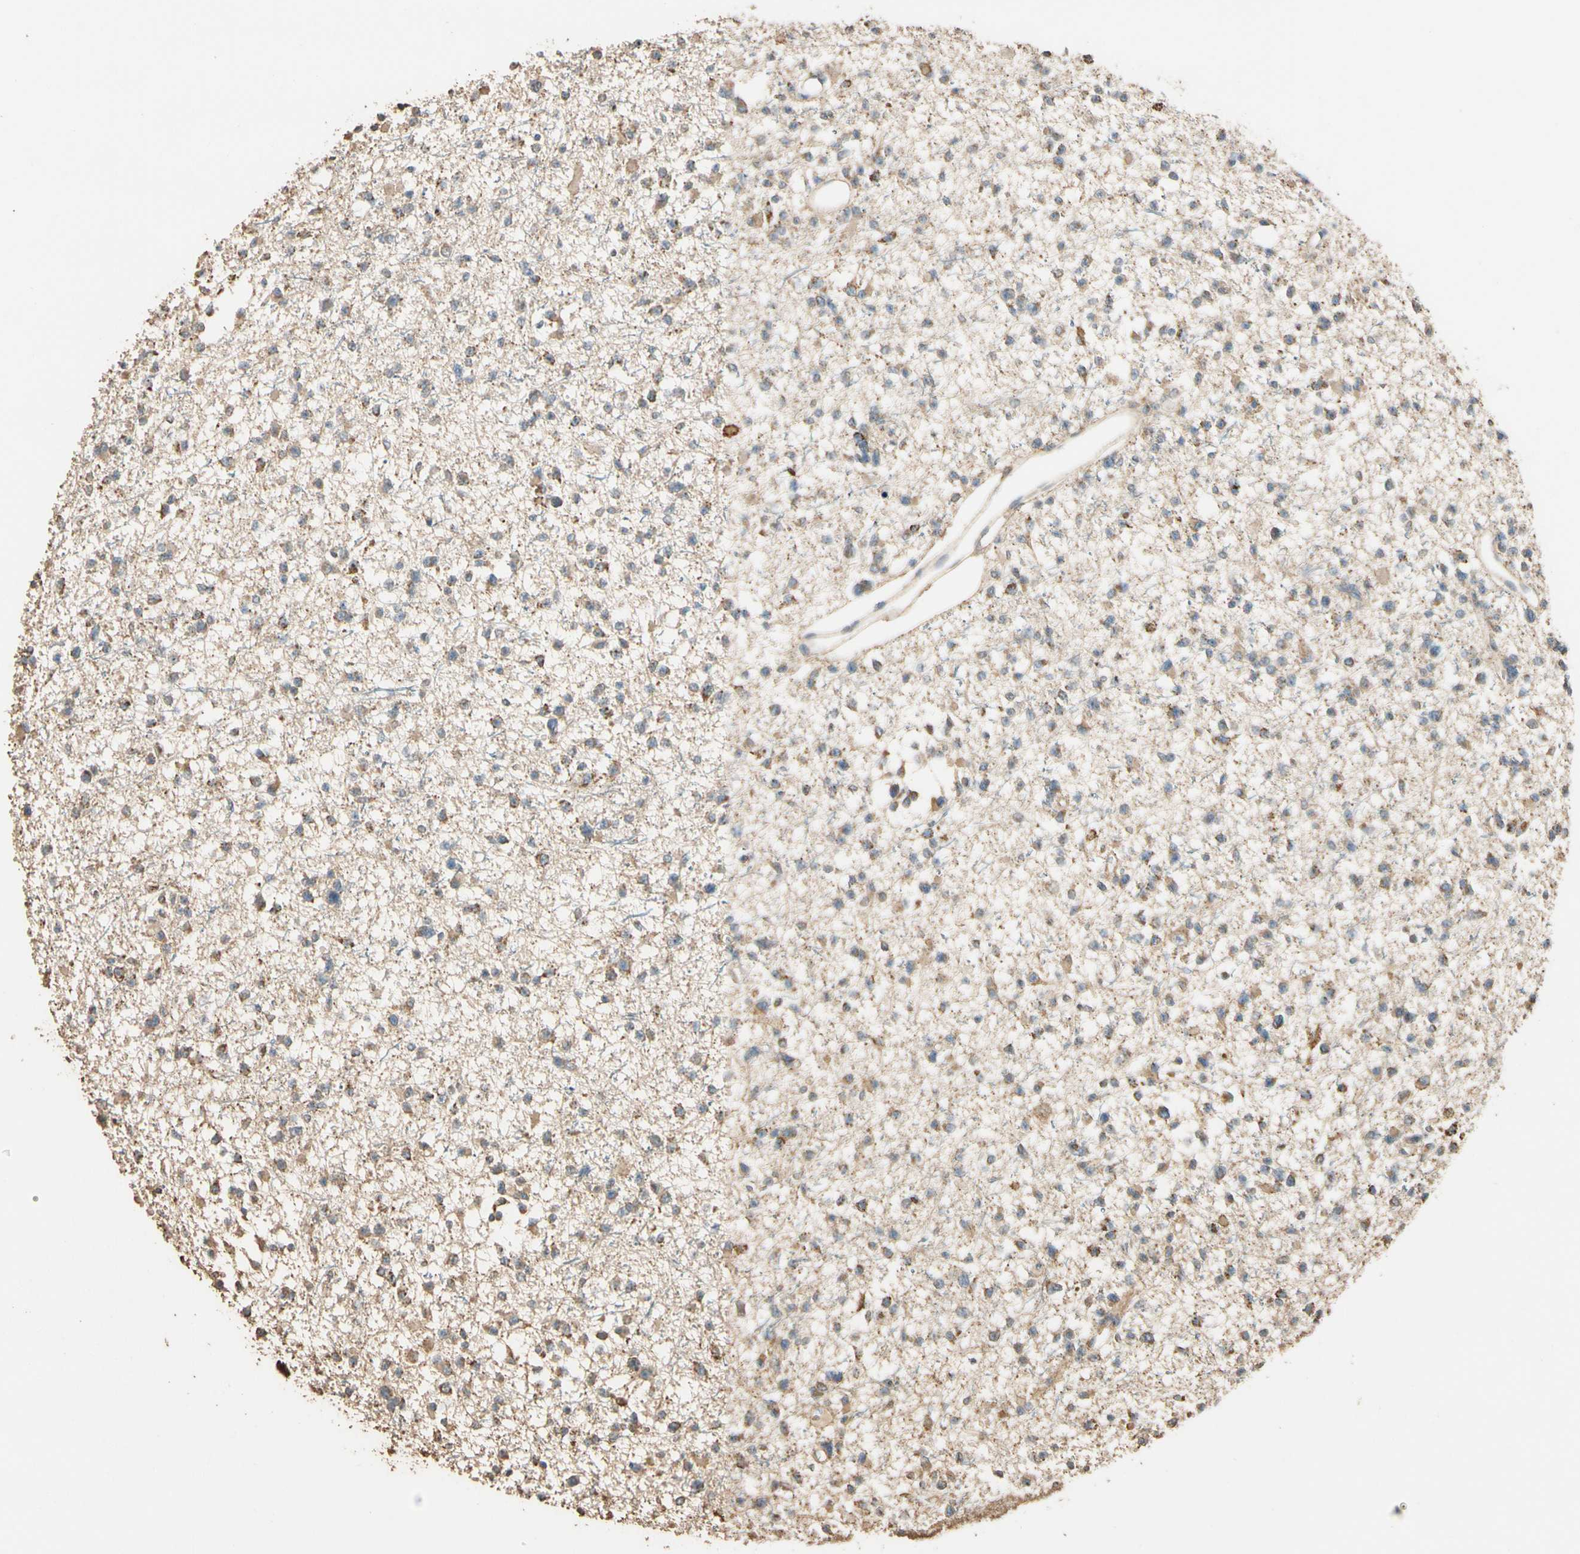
{"staining": {"intensity": "moderate", "quantity": ">75%", "location": "cytoplasmic/membranous"}, "tissue": "glioma", "cell_type": "Tumor cells", "image_type": "cancer", "snomed": [{"axis": "morphology", "description": "Glioma, malignant, Low grade"}, {"axis": "topography", "description": "Brain"}], "caption": "Immunohistochemical staining of malignant glioma (low-grade) demonstrates moderate cytoplasmic/membranous protein expression in approximately >75% of tumor cells.", "gene": "STX18", "patient": {"sex": "female", "age": 22}}